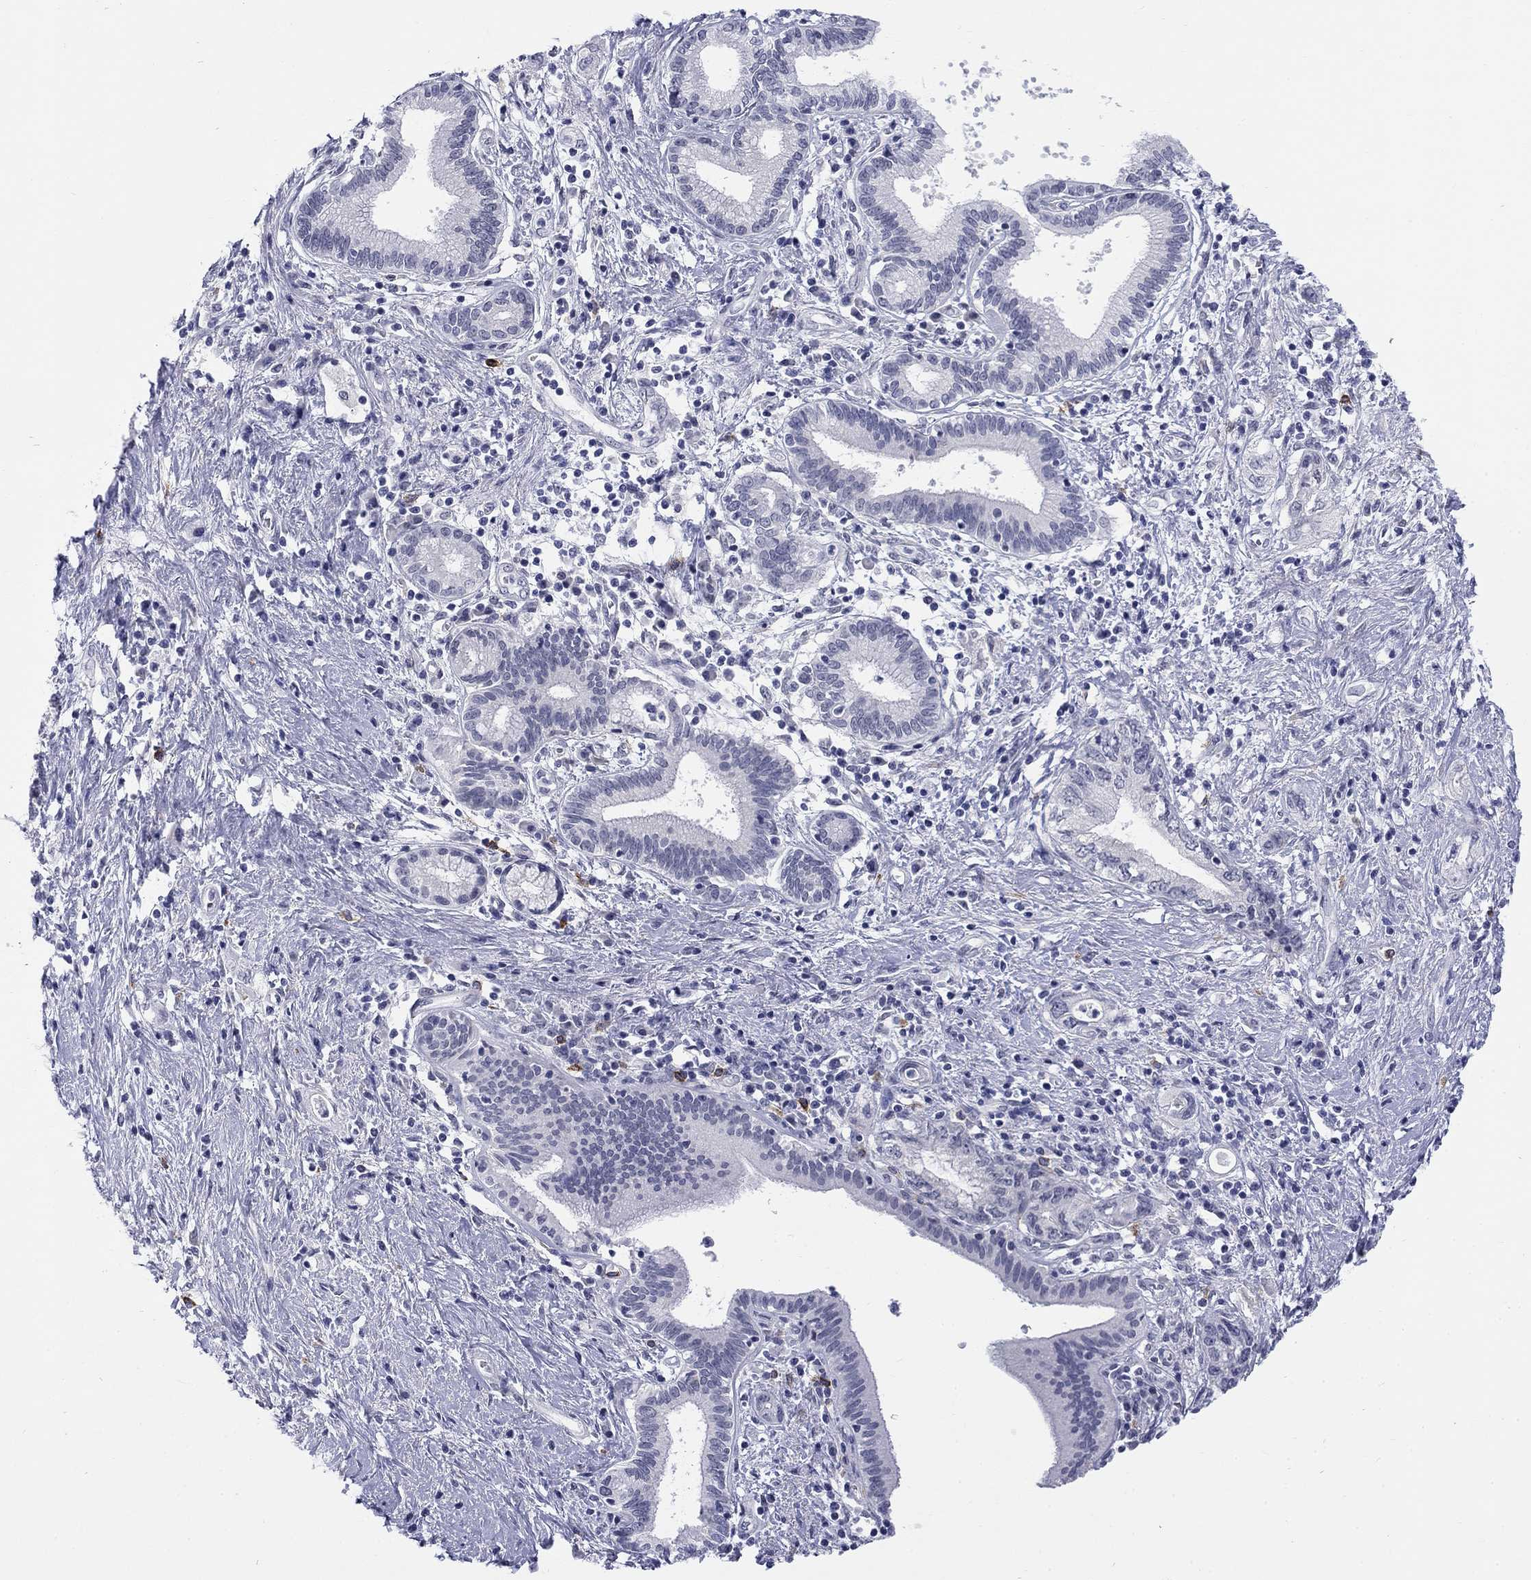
{"staining": {"intensity": "negative", "quantity": "none", "location": "none"}, "tissue": "pancreatic cancer", "cell_type": "Tumor cells", "image_type": "cancer", "snomed": [{"axis": "morphology", "description": "Adenocarcinoma, NOS"}, {"axis": "topography", "description": "Pancreas"}], "caption": "Tumor cells are negative for brown protein staining in pancreatic cancer. Nuclei are stained in blue.", "gene": "ECEL1", "patient": {"sex": "female", "age": 73}}